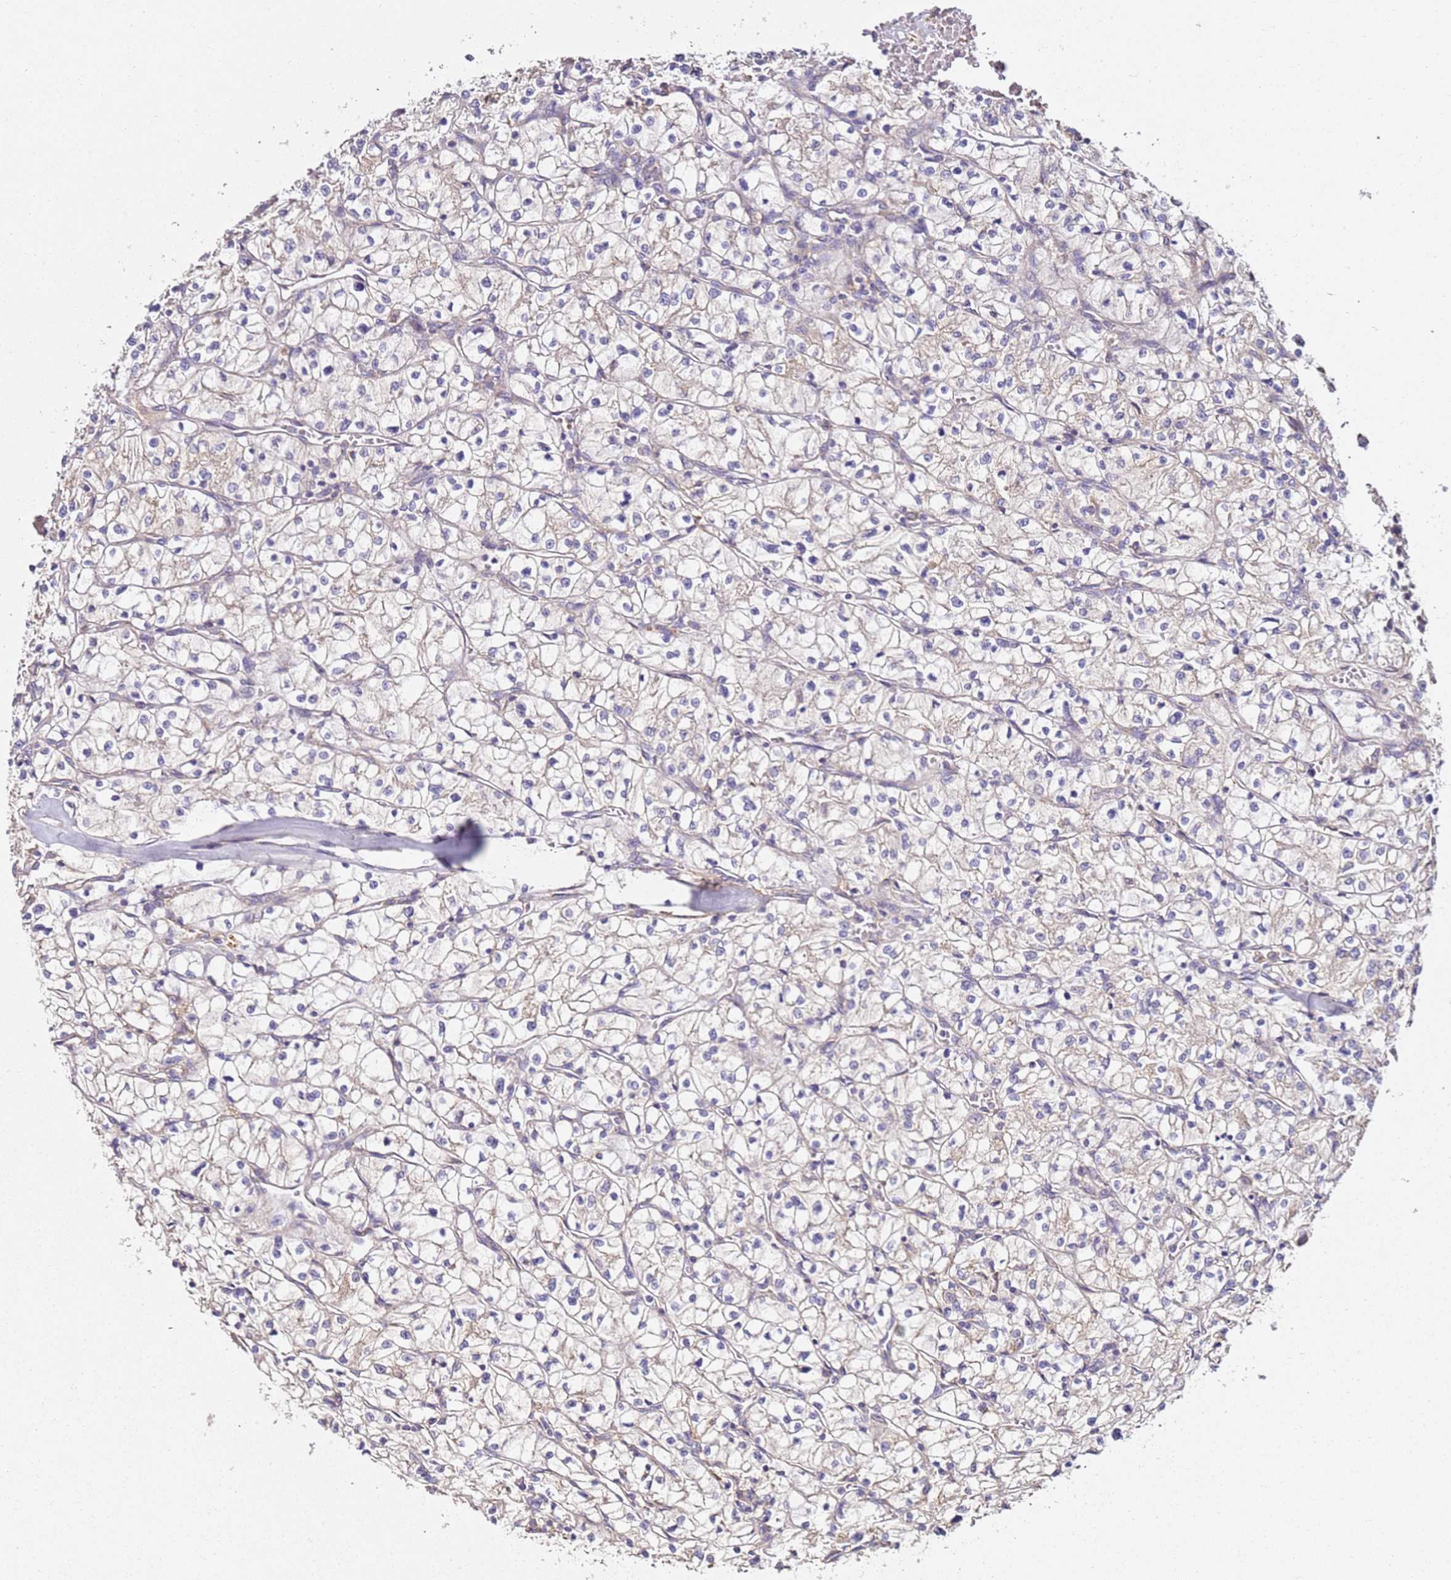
{"staining": {"intensity": "negative", "quantity": "none", "location": "none"}, "tissue": "renal cancer", "cell_type": "Tumor cells", "image_type": "cancer", "snomed": [{"axis": "morphology", "description": "Adenocarcinoma, NOS"}, {"axis": "topography", "description": "Kidney"}], "caption": "Photomicrograph shows no protein staining in tumor cells of renal cancer tissue.", "gene": "OR2B11", "patient": {"sex": "female", "age": 64}}